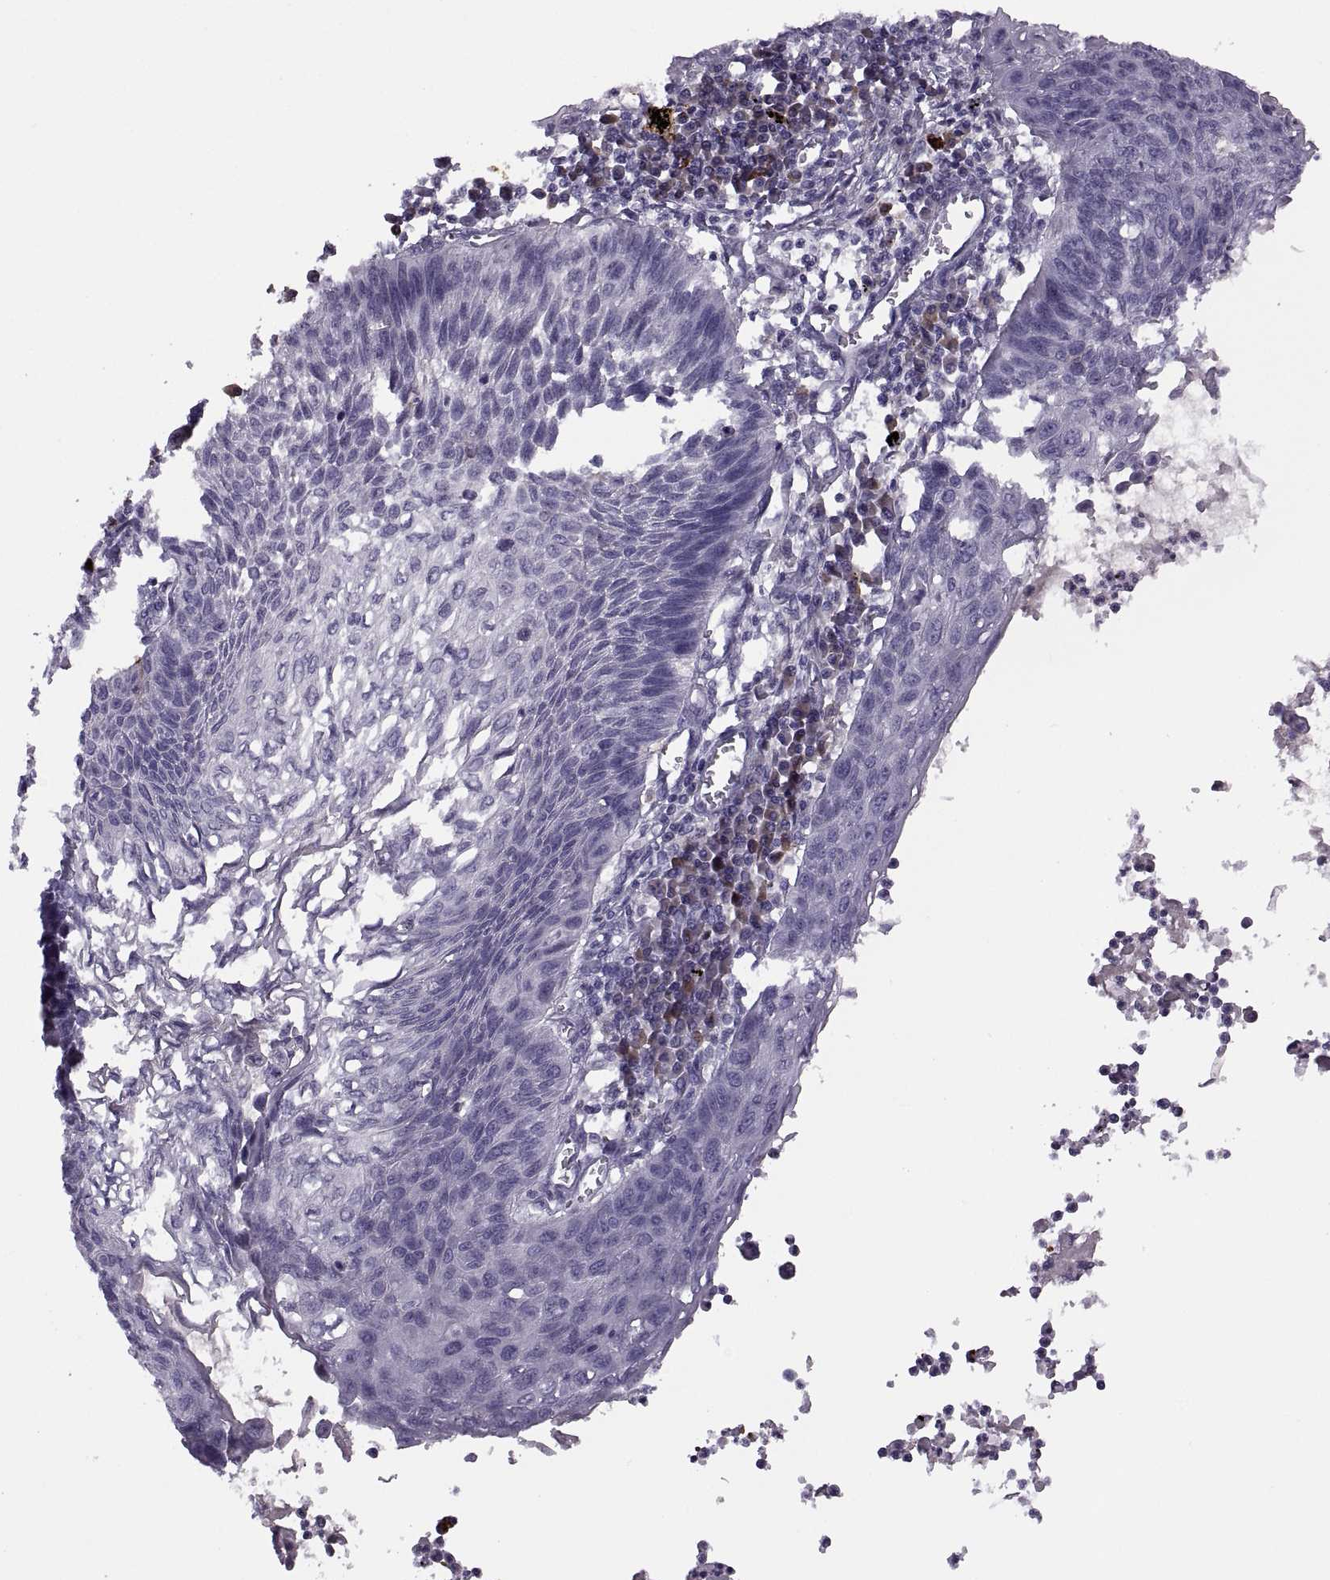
{"staining": {"intensity": "negative", "quantity": "none", "location": "none"}, "tissue": "lung cancer", "cell_type": "Tumor cells", "image_type": "cancer", "snomed": [{"axis": "morphology", "description": "Squamous cell carcinoma, NOS"}, {"axis": "topography", "description": "Lung"}], "caption": "High magnification brightfield microscopy of lung cancer stained with DAB (brown) and counterstained with hematoxylin (blue): tumor cells show no significant expression.", "gene": "H2AP", "patient": {"sex": "male", "age": 78}}